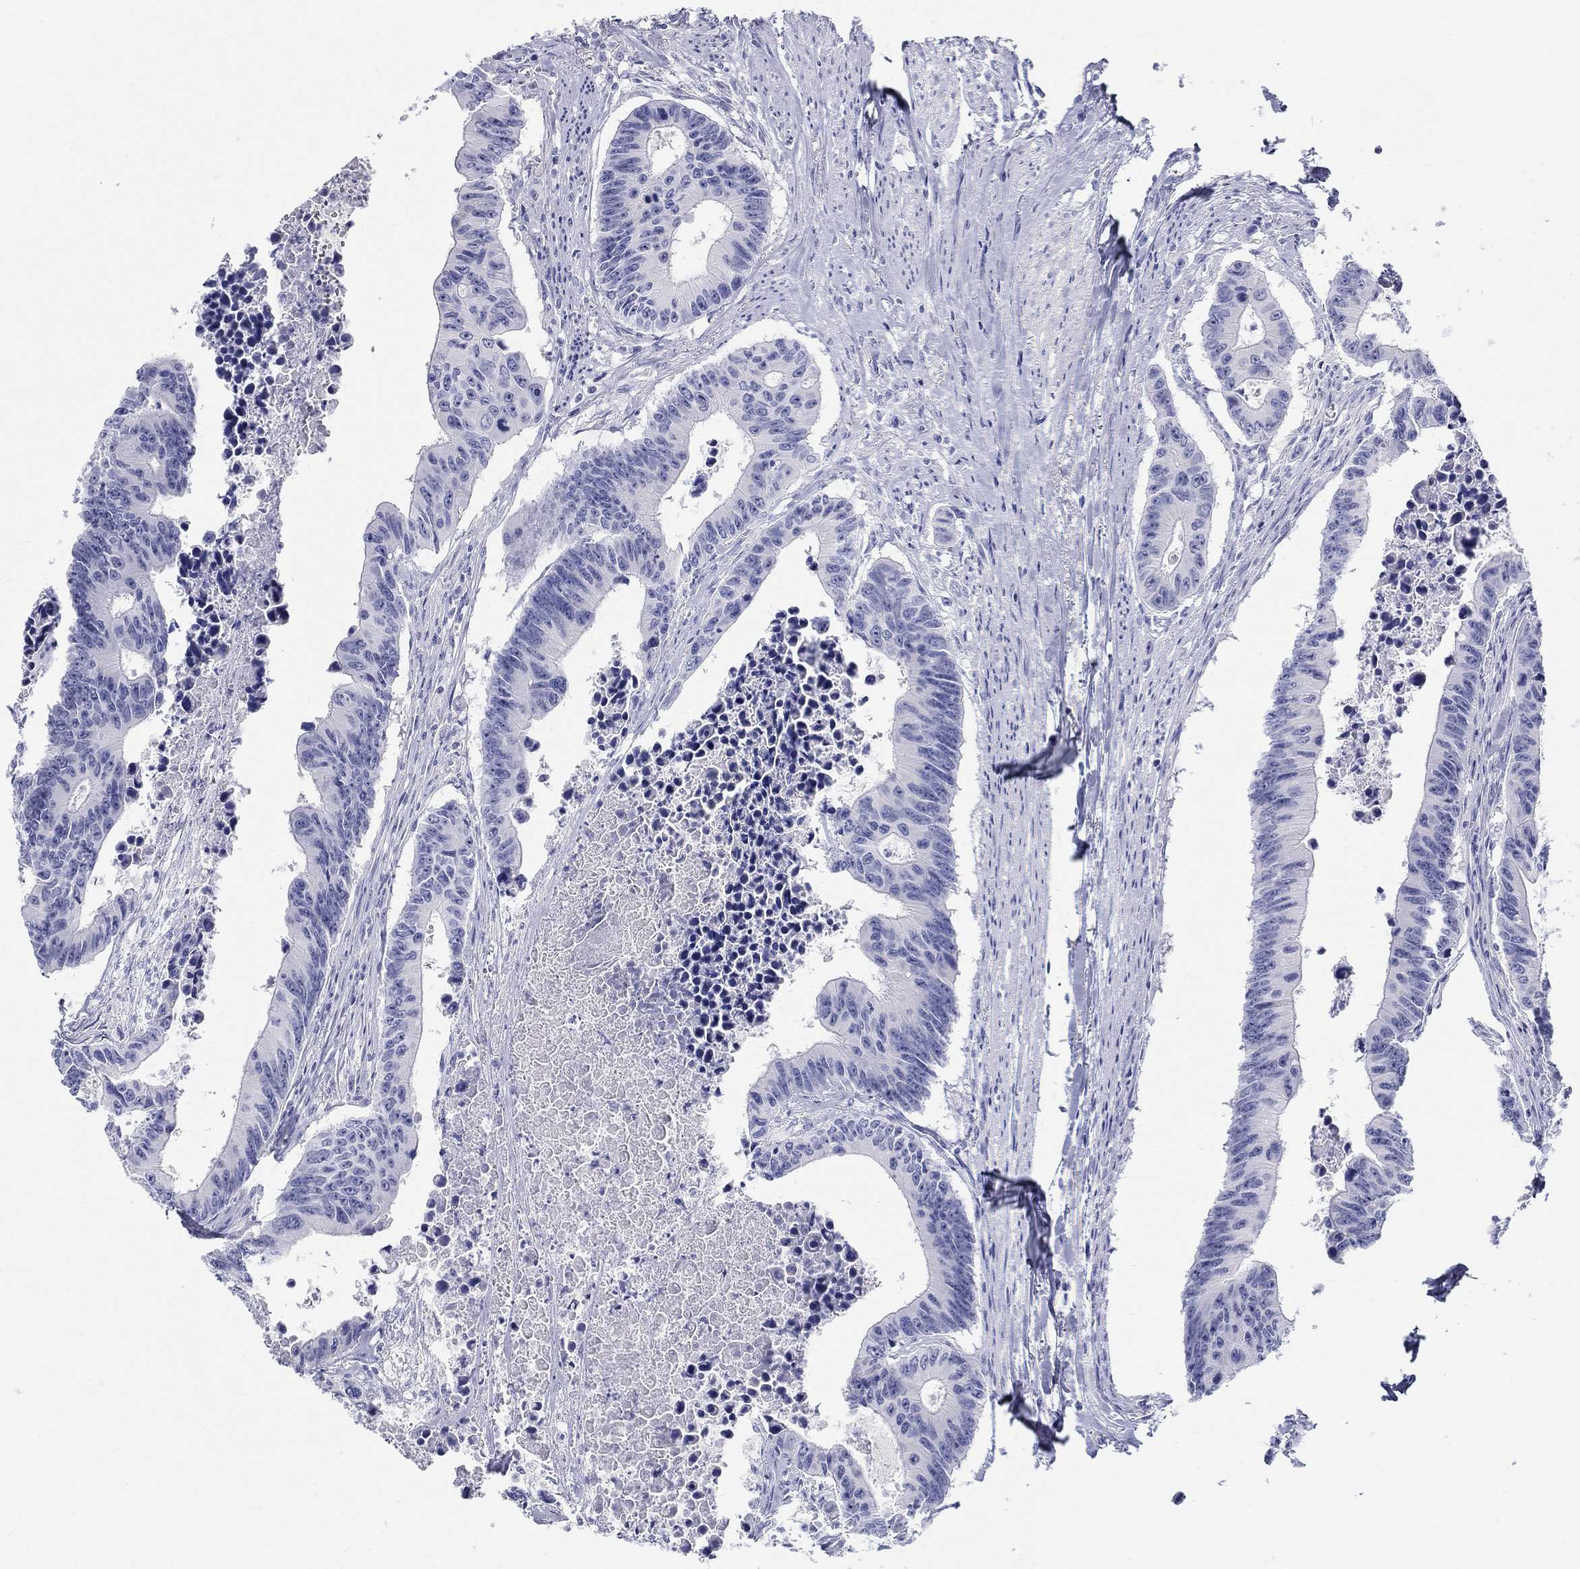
{"staining": {"intensity": "negative", "quantity": "none", "location": "none"}, "tissue": "colorectal cancer", "cell_type": "Tumor cells", "image_type": "cancer", "snomed": [{"axis": "morphology", "description": "Adenocarcinoma, NOS"}, {"axis": "topography", "description": "Colon"}], "caption": "A high-resolution histopathology image shows immunohistochemistry staining of adenocarcinoma (colorectal), which demonstrates no significant positivity in tumor cells.", "gene": "LAMP5", "patient": {"sex": "female", "age": 87}}